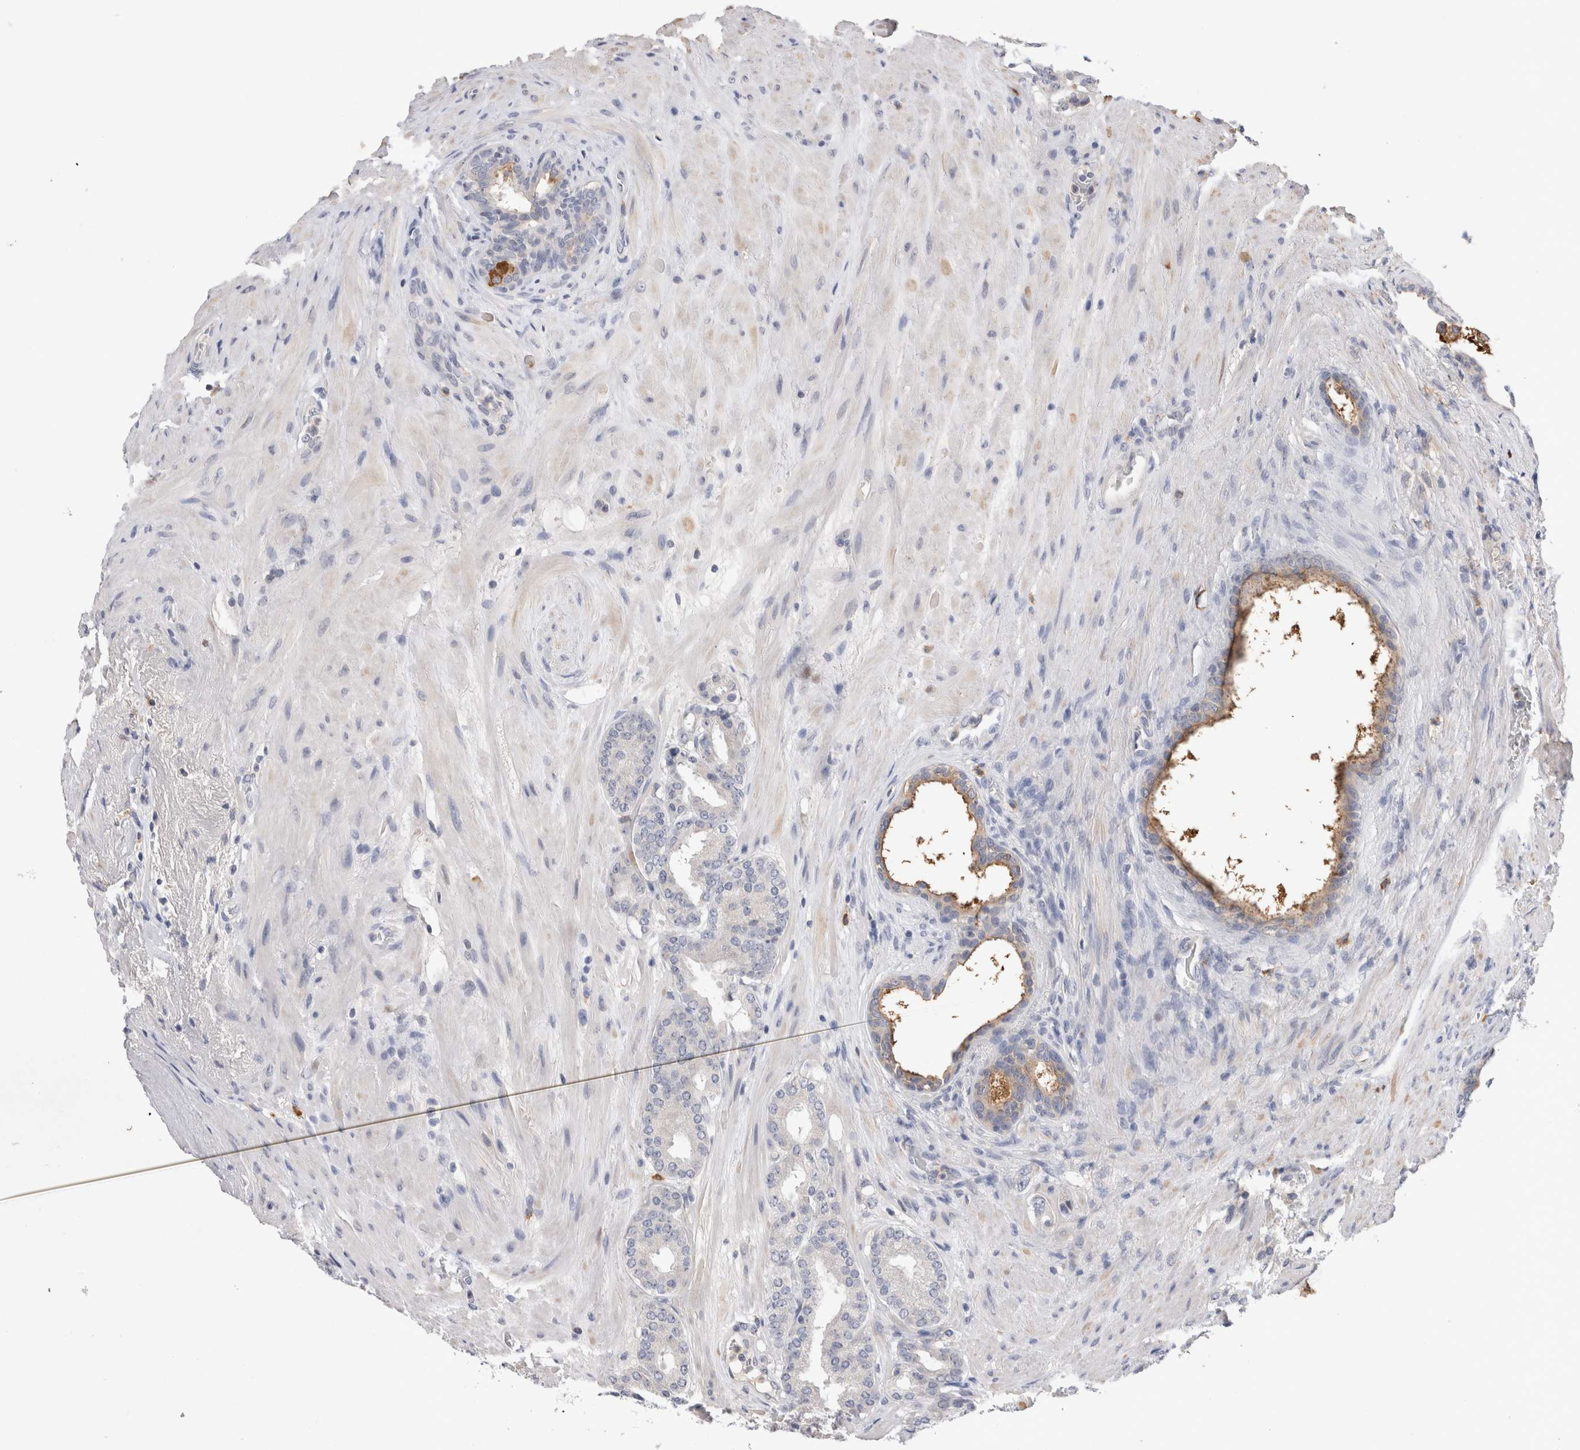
{"staining": {"intensity": "negative", "quantity": "none", "location": "none"}, "tissue": "prostate cancer", "cell_type": "Tumor cells", "image_type": "cancer", "snomed": [{"axis": "morphology", "description": "Adenocarcinoma, Low grade"}, {"axis": "topography", "description": "Prostate"}], "caption": "Image shows no protein staining in tumor cells of prostate low-grade adenocarcinoma tissue. (DAB (3,3'-diaminobenzidine) IHC, high magnification).", "gene": "VSIG4", "patient": {"sex": "male", "age": 69}}